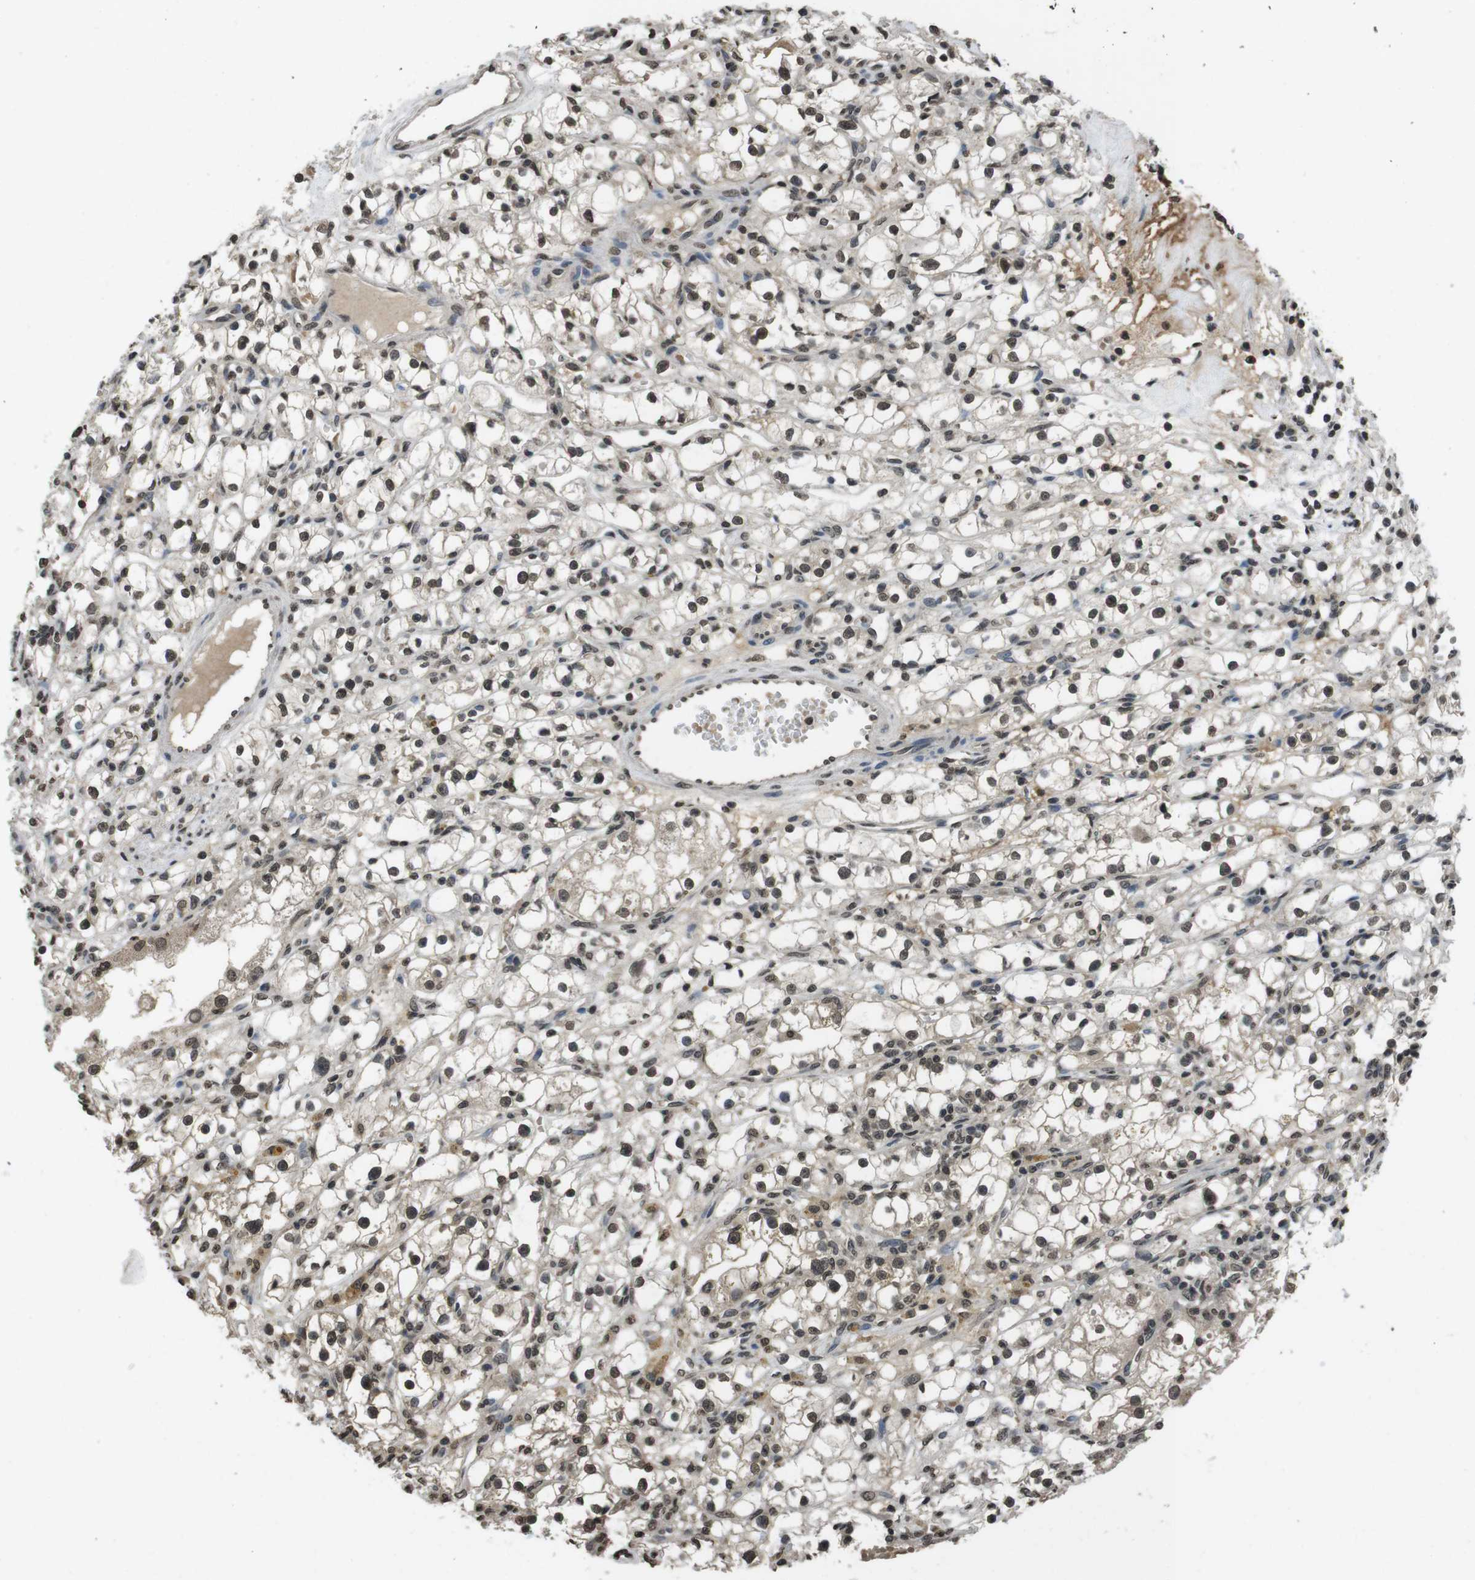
{"staining": {"intensity": "moderate", "quantity": ">75%", "location": "nuclear"}, "tissue": "renal cancer", "cell_type": "Tumor cells", "image_type": "cancer", "snomed": [{"axis": "morphology", "description": "Adenocarcinoma, NOS"}, {"axis": "topography", "description": "Kidney"}], "caption": "A histopathology image of human renal cancer stained for a protein reveals moderate nuclear brown staining in tumor cells.", "gene": "MAF", "patient": {"sex": "male", "age": 56}}